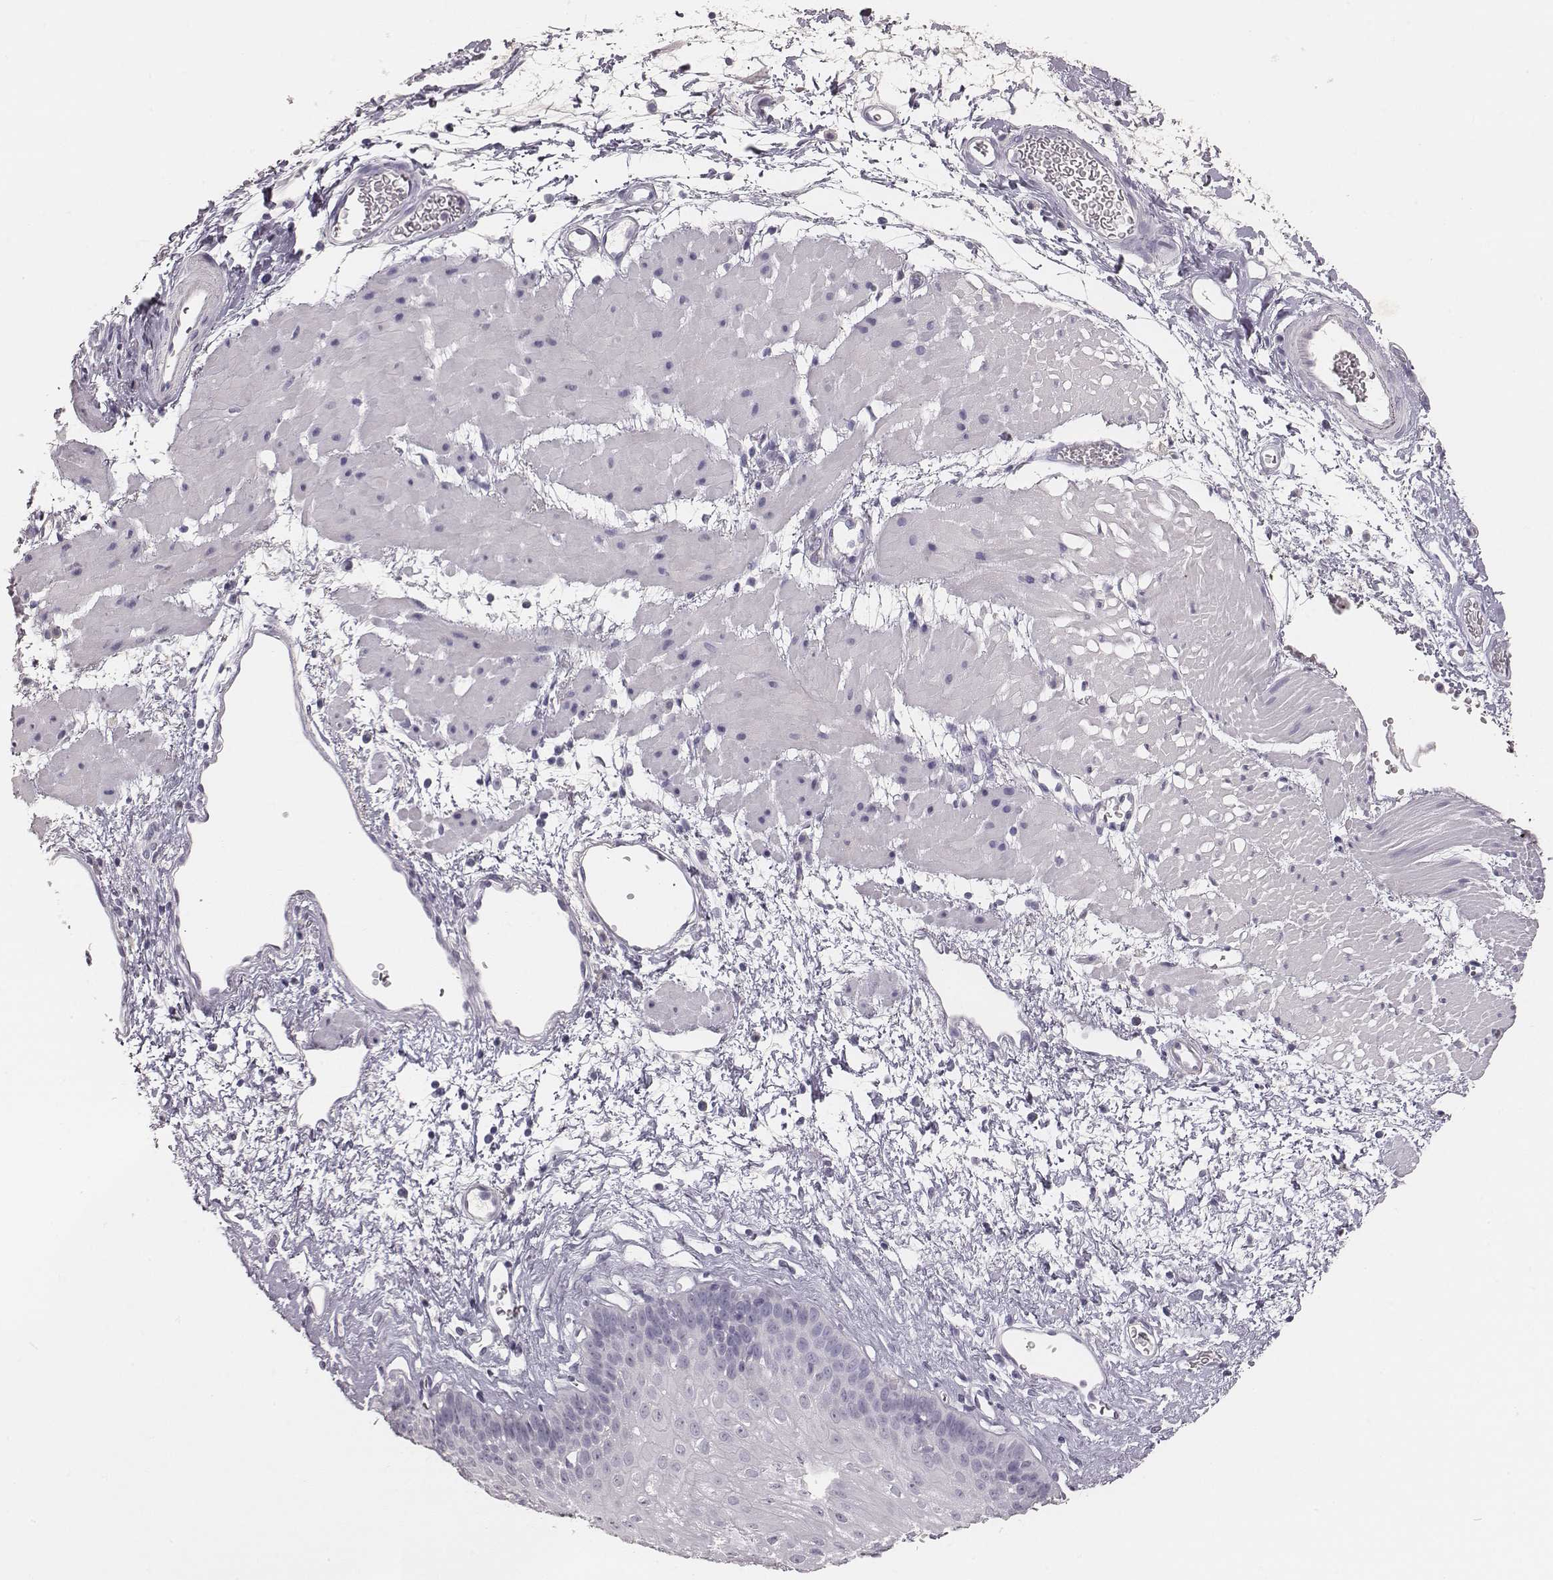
{"staining": {"intensity": "negative", "quantity": "none", "location": "none"}, "tissue": "esophagus", "cell_type": "Squamous epithelial cells", "image_type": "normal", "snomed": [{"axis": "morphology", "description": "Normal tissue, NOS"}, {"axis": "topography", "description": "Esophagus"}], "caption": "IHC of benign human esophagus reveals no expression in squamous epithelial cells.", "gene": "MYH6", "patient": {"sex": "female", "age": 62}}